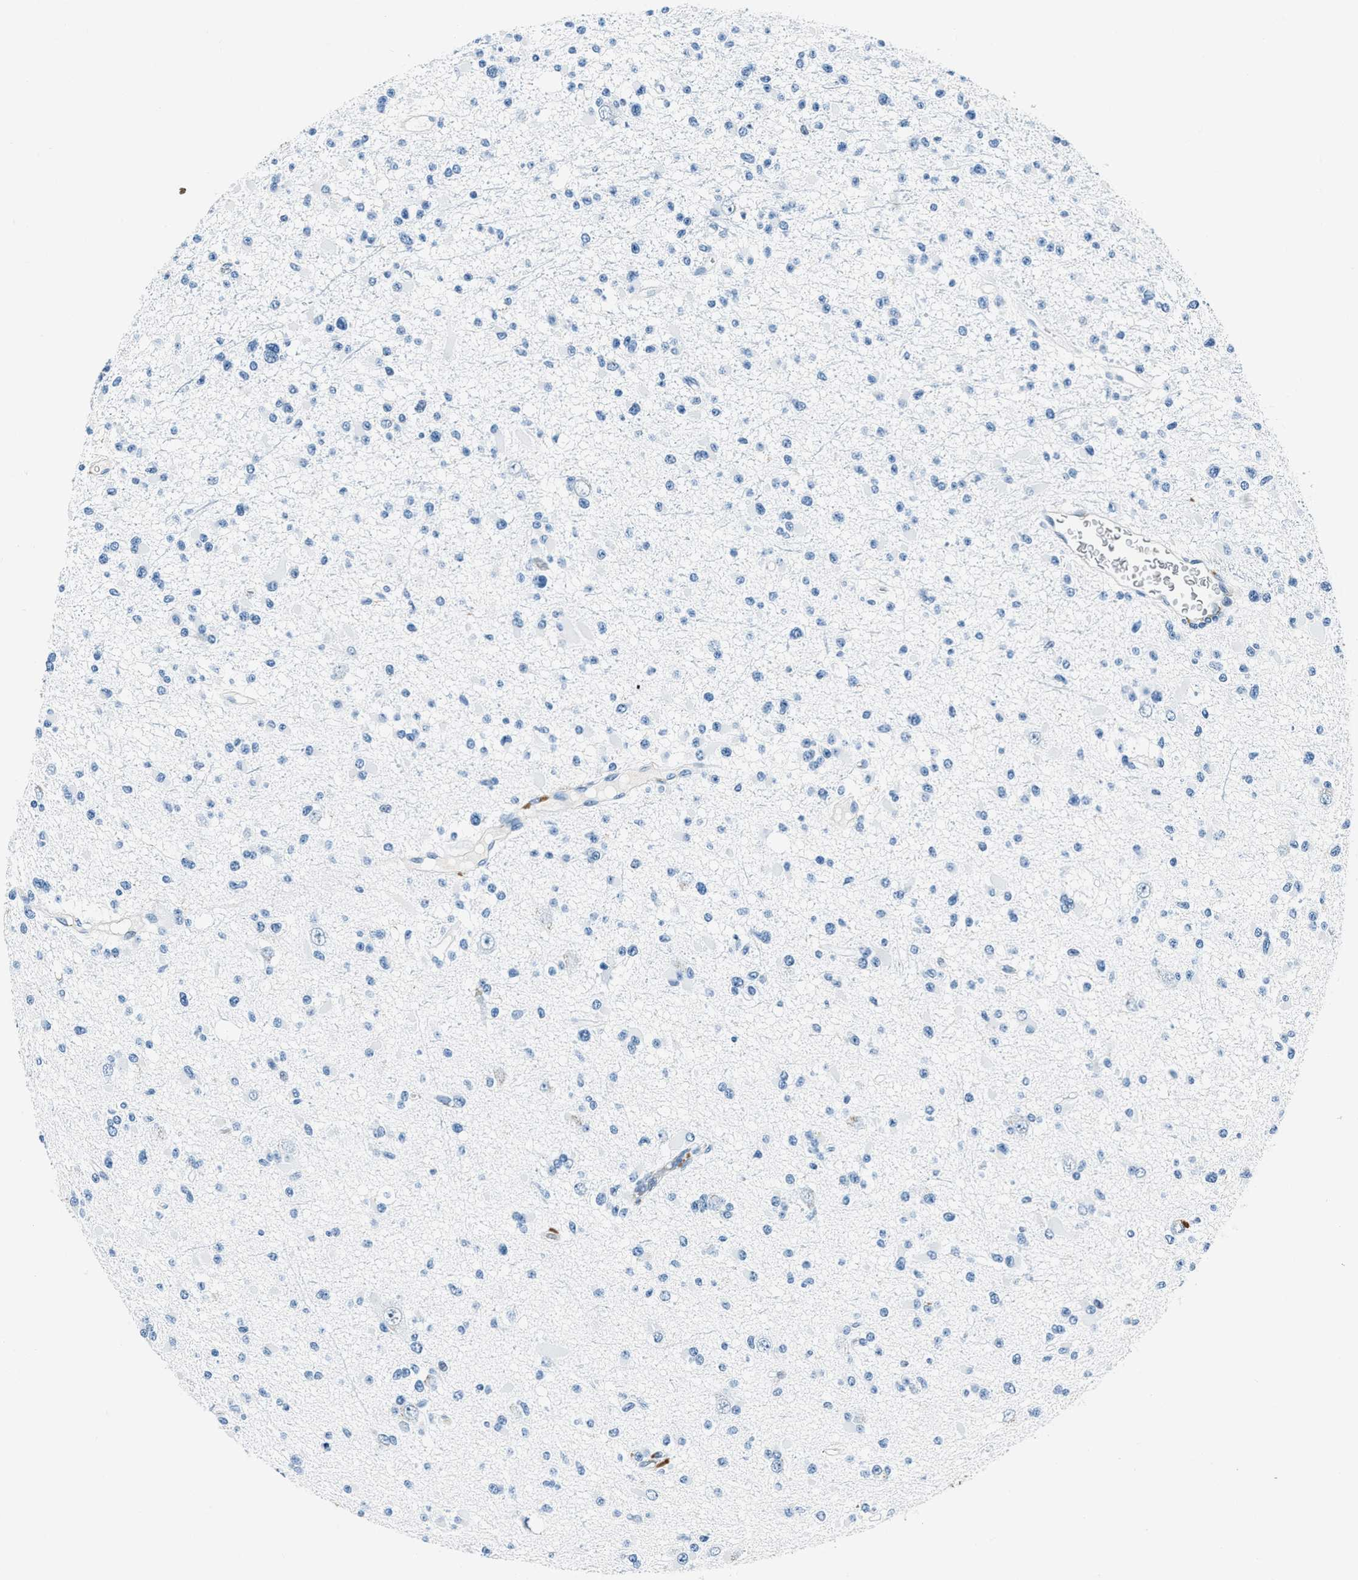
{"staining": {"intensity": "negative", "quantity": "none", "location": "none"}, "tissue": "glioma", "cell_type": "Tumor cells", "image_type": "cancer", "snomed": [{"axis": "morphology", "description": "Glioma, malignant, Low grade"}, {"axis": "topography", "description": "Brain"}], "caption": "Immunohistochemistry (IHC) of glioma reveals no staining in tumor cells.", "gene": "PTPDC1", "patient": {"sex": "female", "age": 22}}